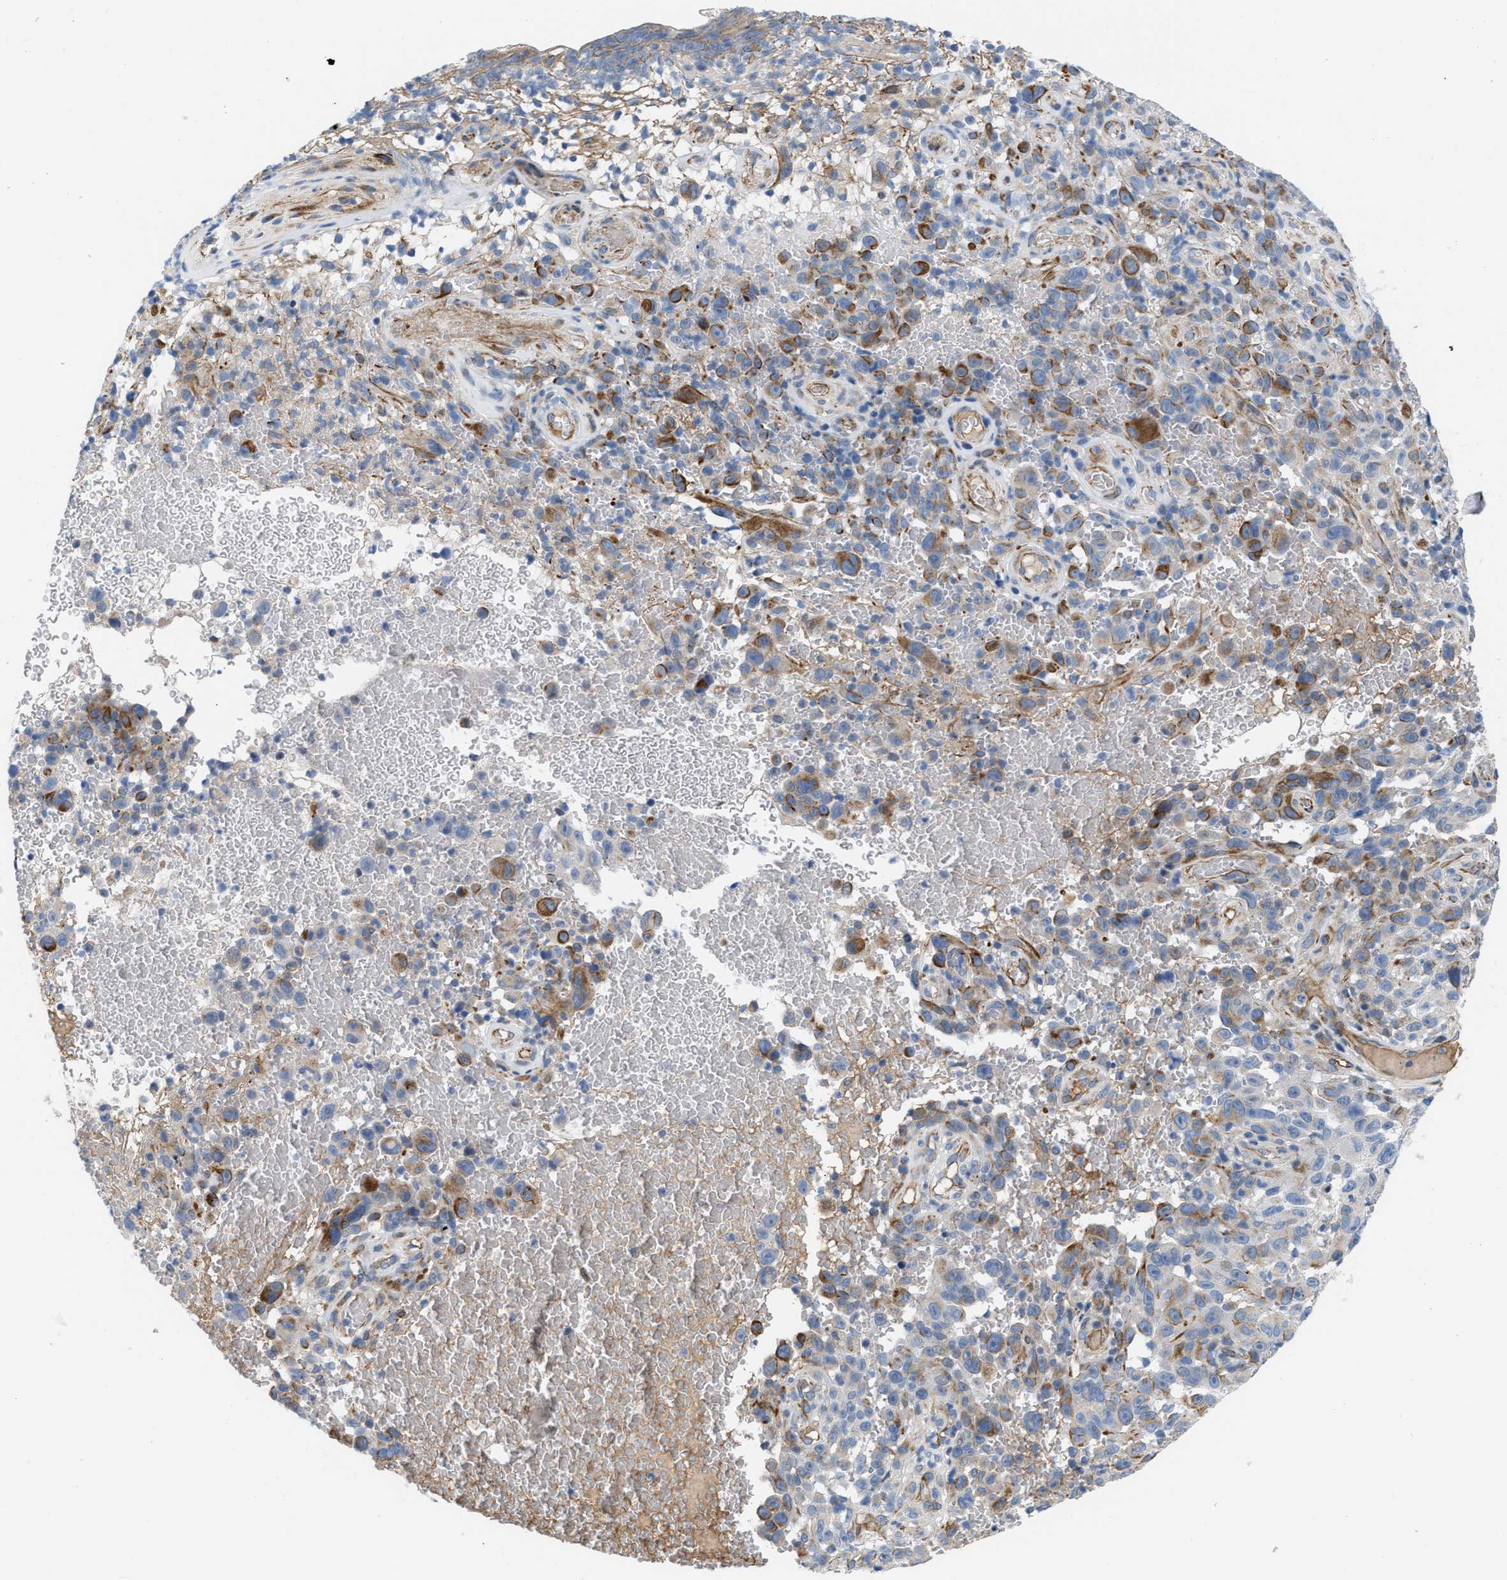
{"staining": {"intensity": "moderate", "quantity": "25%-75%", "location": "cytoplasmic/membranous"}, "tissue": "melanoma", "cell_type": "Tumor cells", "image_type": "cancer", "snomed": [{"axis": "morphology", "description": "Malignant melanoma, NOS"}, {"axis": "topography", "description": "Skin"}], "caption": "Immunohistochemical staining of malignant melanoma demonstrates medium levels of moderate cytoplasmic/membranous staining in approximately 25%-75% of tumor cells.", "gene": "TFPI", "patient": {"sex": "female", "age": 82}}